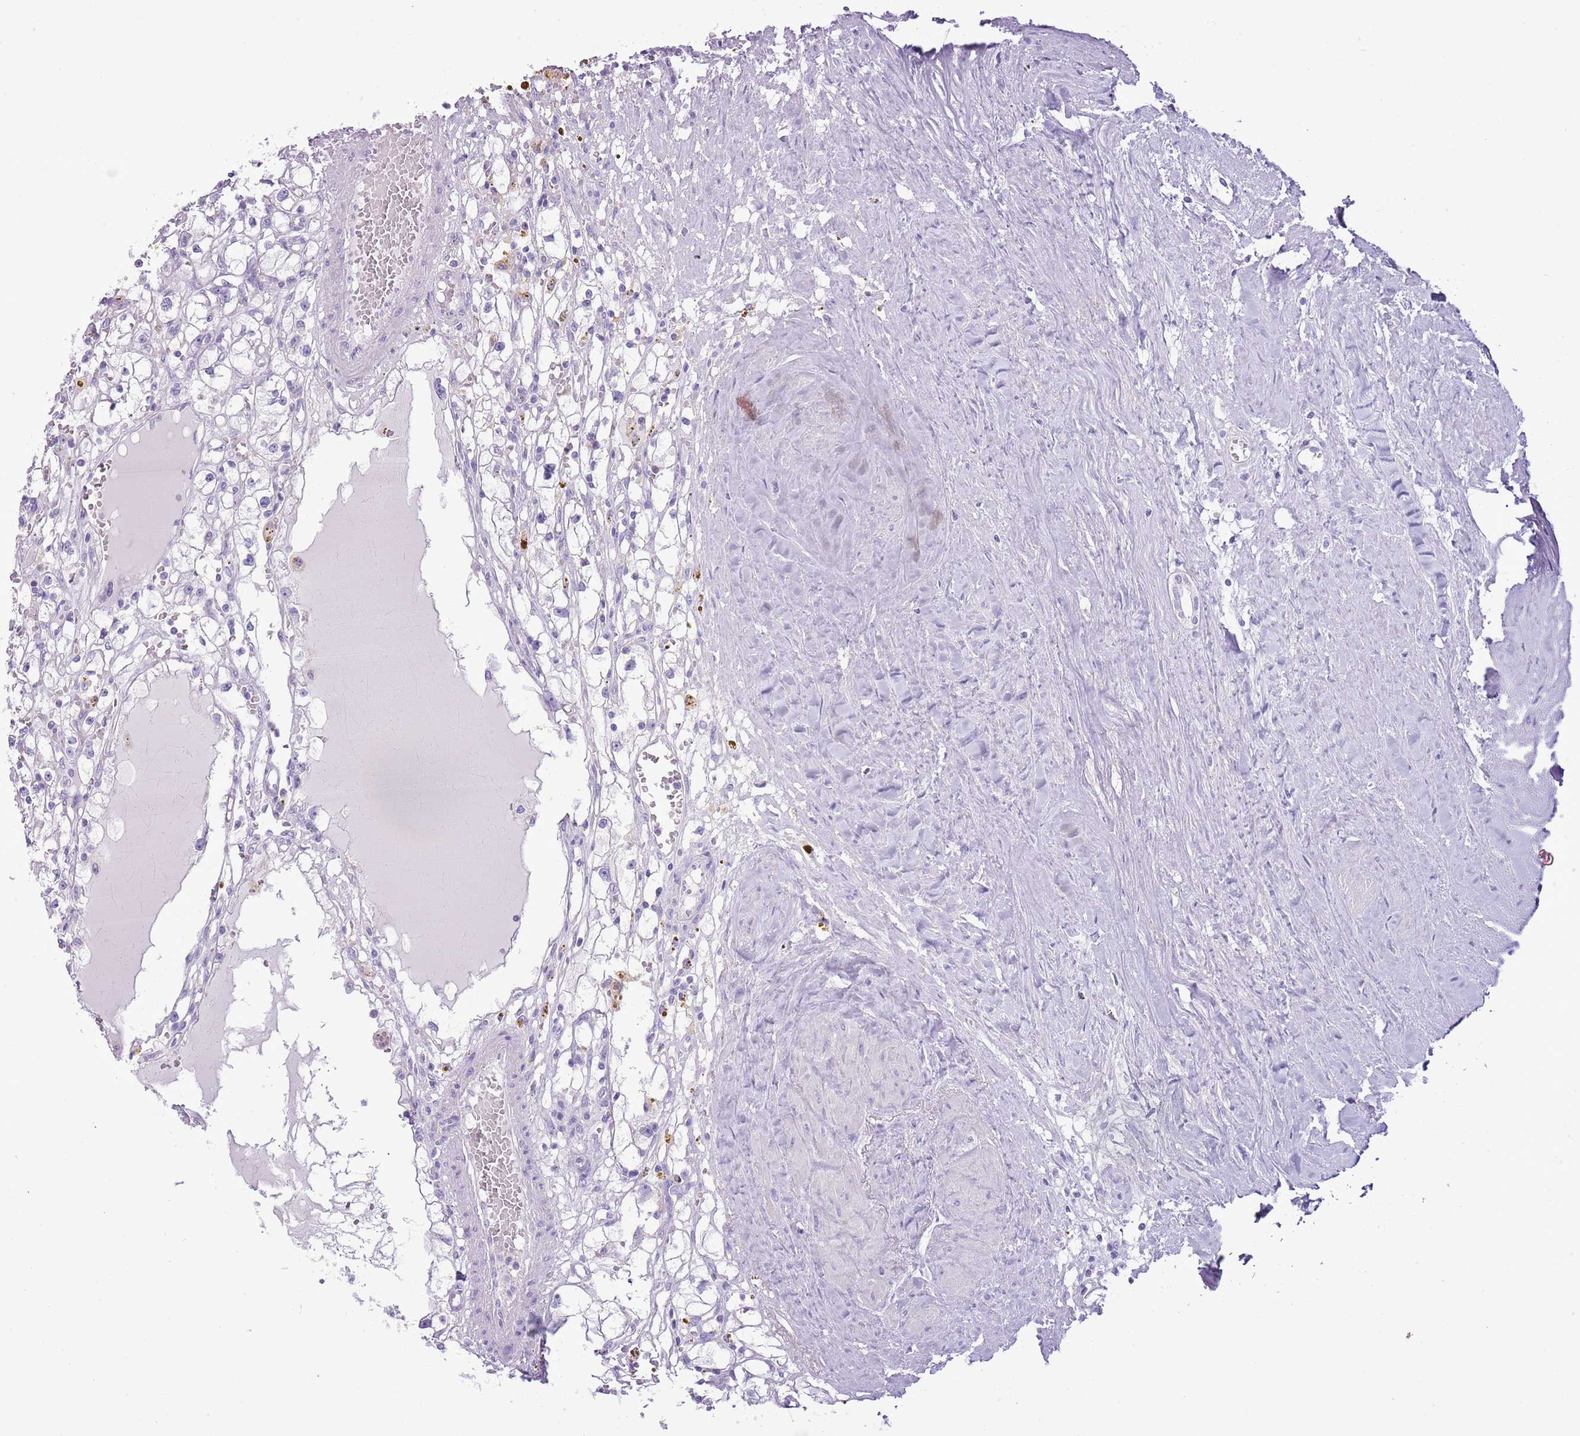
{"staining": {"intensity": "negative", "quantity": "none", "location": "none"}, "tissue": "renal cancer", "cell_type": "Tumor cells", "image_type": "cancer", "snomed": [{"axis": "morphology", "description": "Adenocarcinoma, NOS"}, {"axis": "topography", "description": "Kidney"}], "caption": "High magnification brightfield microscopy of adenocarcinoma (renal) stained with DAB (brown) and counterstained with hematoxylin (blue): tumor cells show no significant positivity.", "gene": "SLC23A1", "patient": {"sex": "male", "age": 56}}